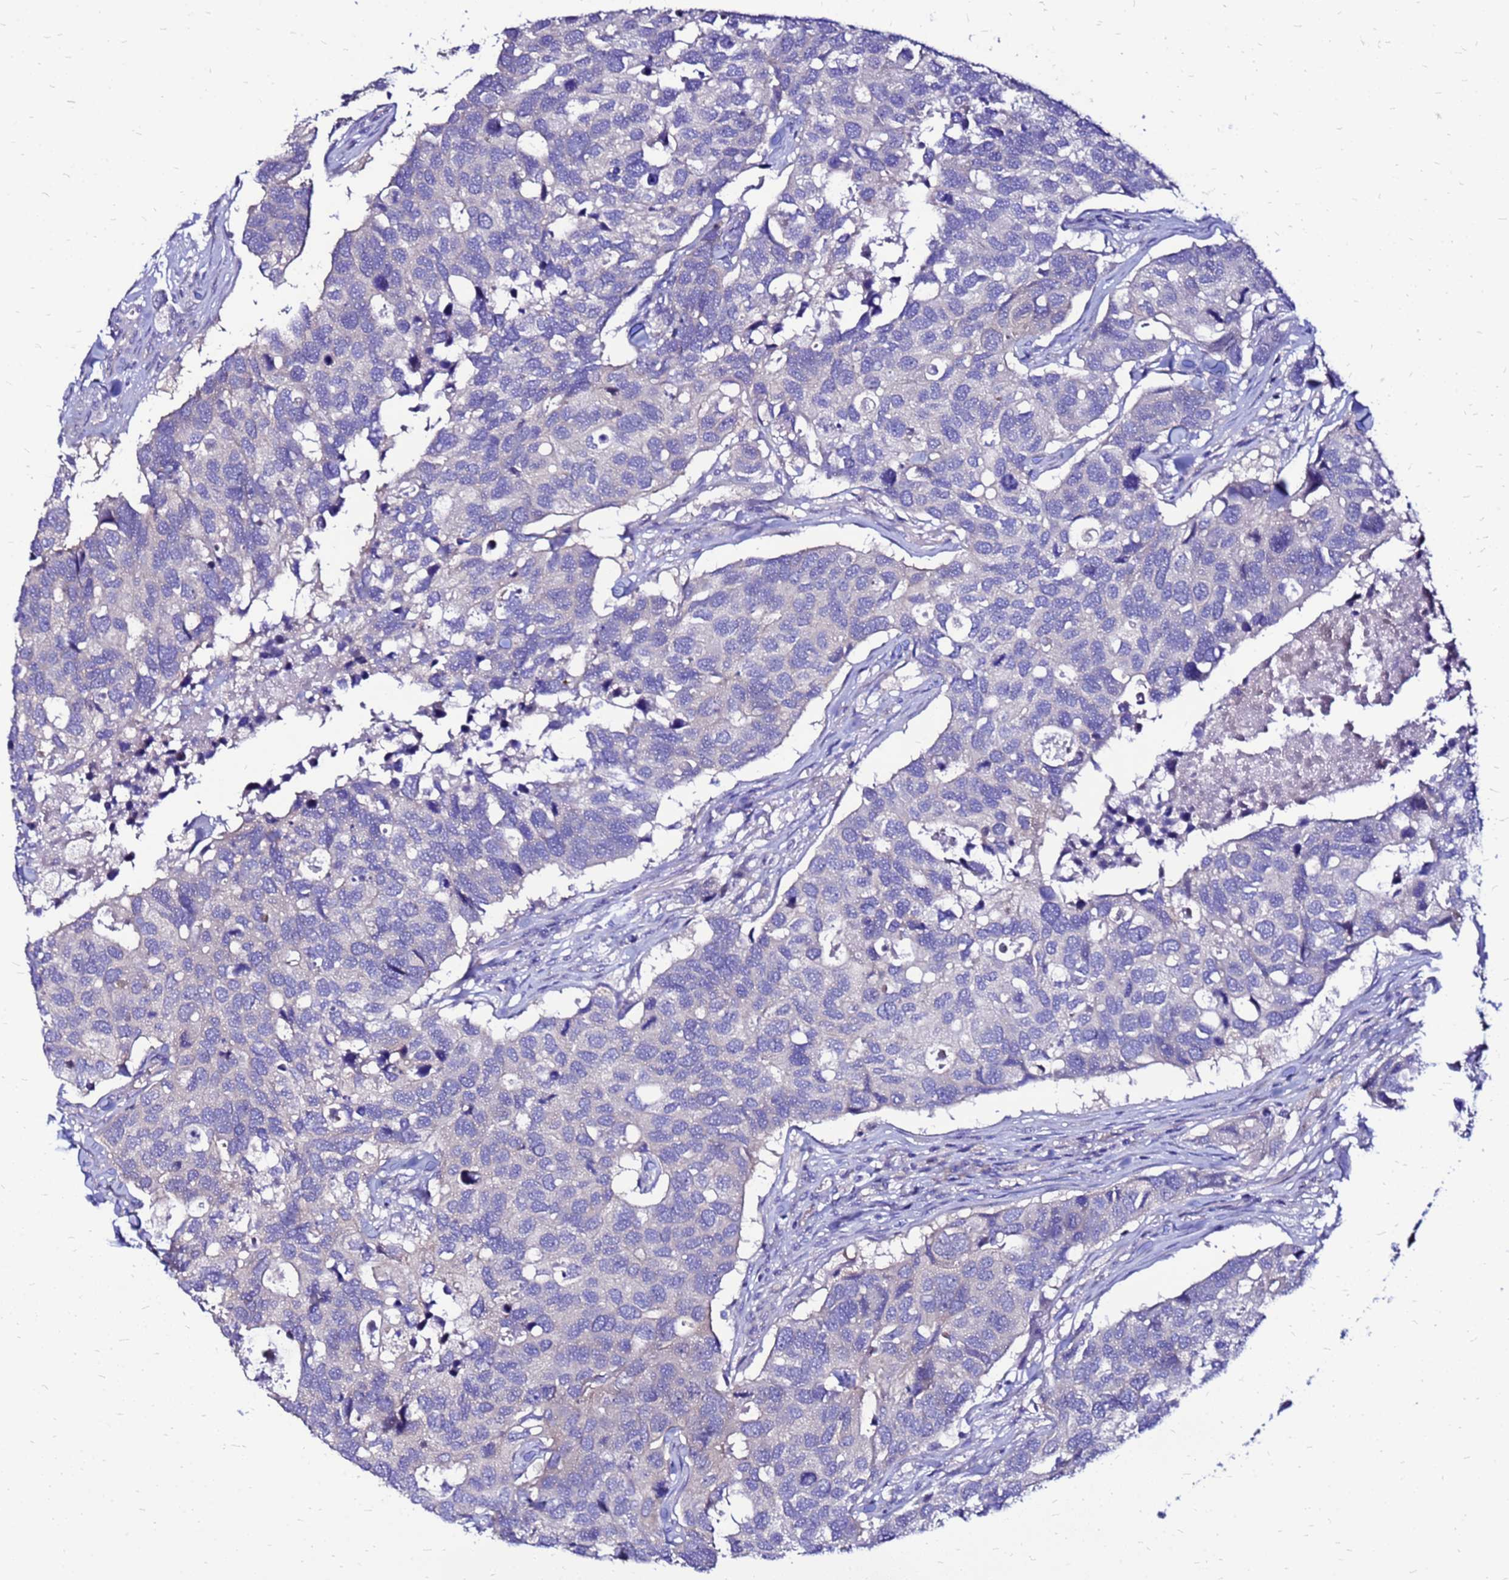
{"staining": {"intensity": "negative", "quantity": "none", "location": "none"}, "tissue": "breast cancer", "cell_type": "Tumor cells", "image_type": "cancer", "snomed": [{"axis": "morphology", "description": "Duct carcinoma"}, {"axis": "topography", "description": "Breast"}], "caption": "Immunohistochemistry (IHC) of human breast cancer shows no staining in tumor cells. (DAB (3,3'-diaminobenzidine) IHC, high magnification).", "gene": "ARHGEF5", "patient": {"sex": "female", "age": 83}}